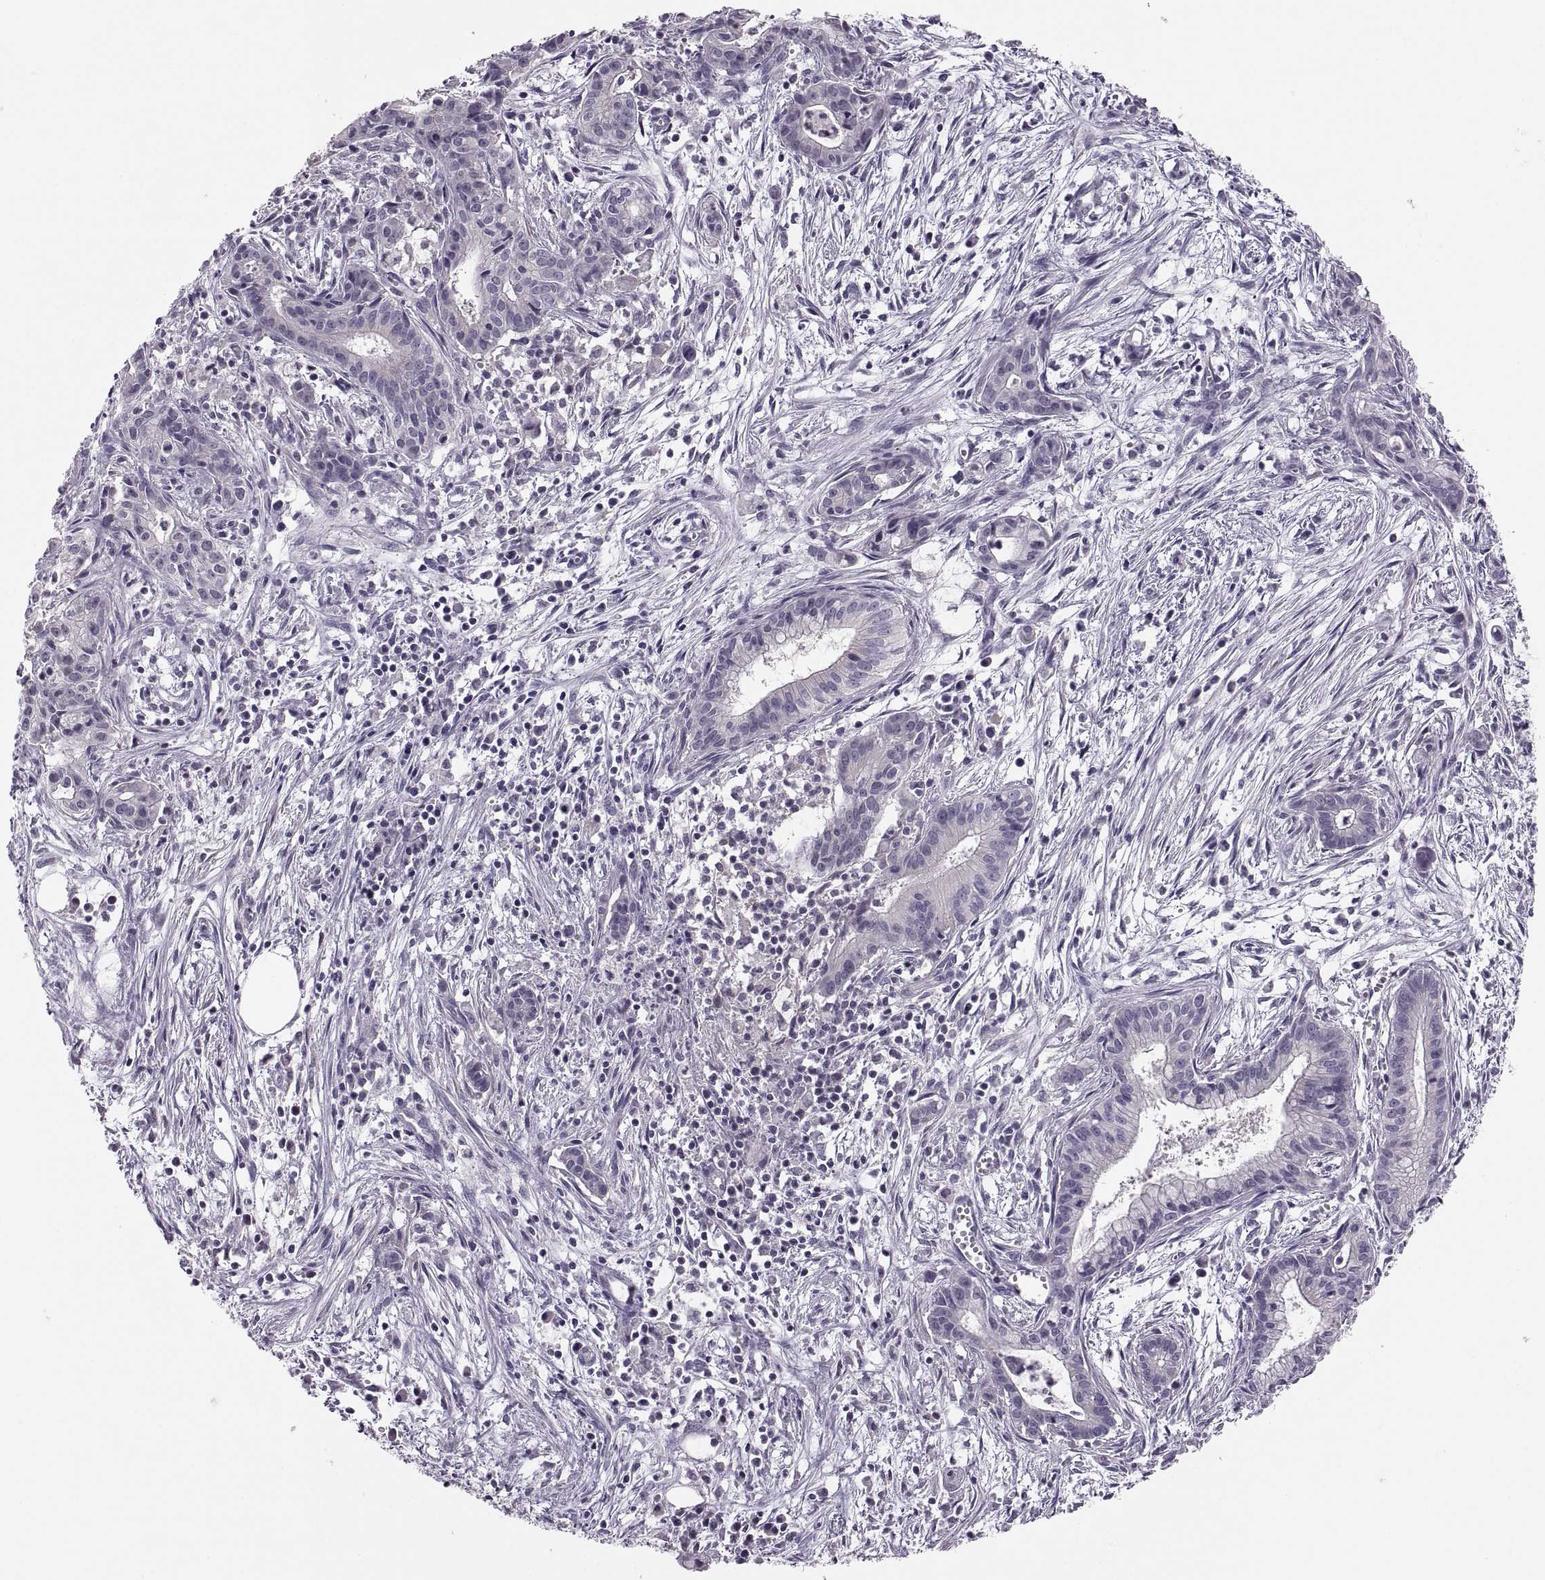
{"staining": {"intensity": "negative", "quantity": "none", "location": "none"}, "tissue": "pancreatic cancer", "cell_type": "Tumor cells", "image_type": "cancer", "snomed": [{"axis": "morphology", "description": "Adenocarcinoma, NOS"}, {"axis": "topography", "description": "Pancreas"}], "caption": "Image shows no significant protein positivity in tumor cells of pancreatic cancer (adenocarcinoma). (Brightfield microscopy of DAB immunohistochemistry at high magnification).", "gene": "ADH6", "patient": {"sex": "male", "age": 48}}